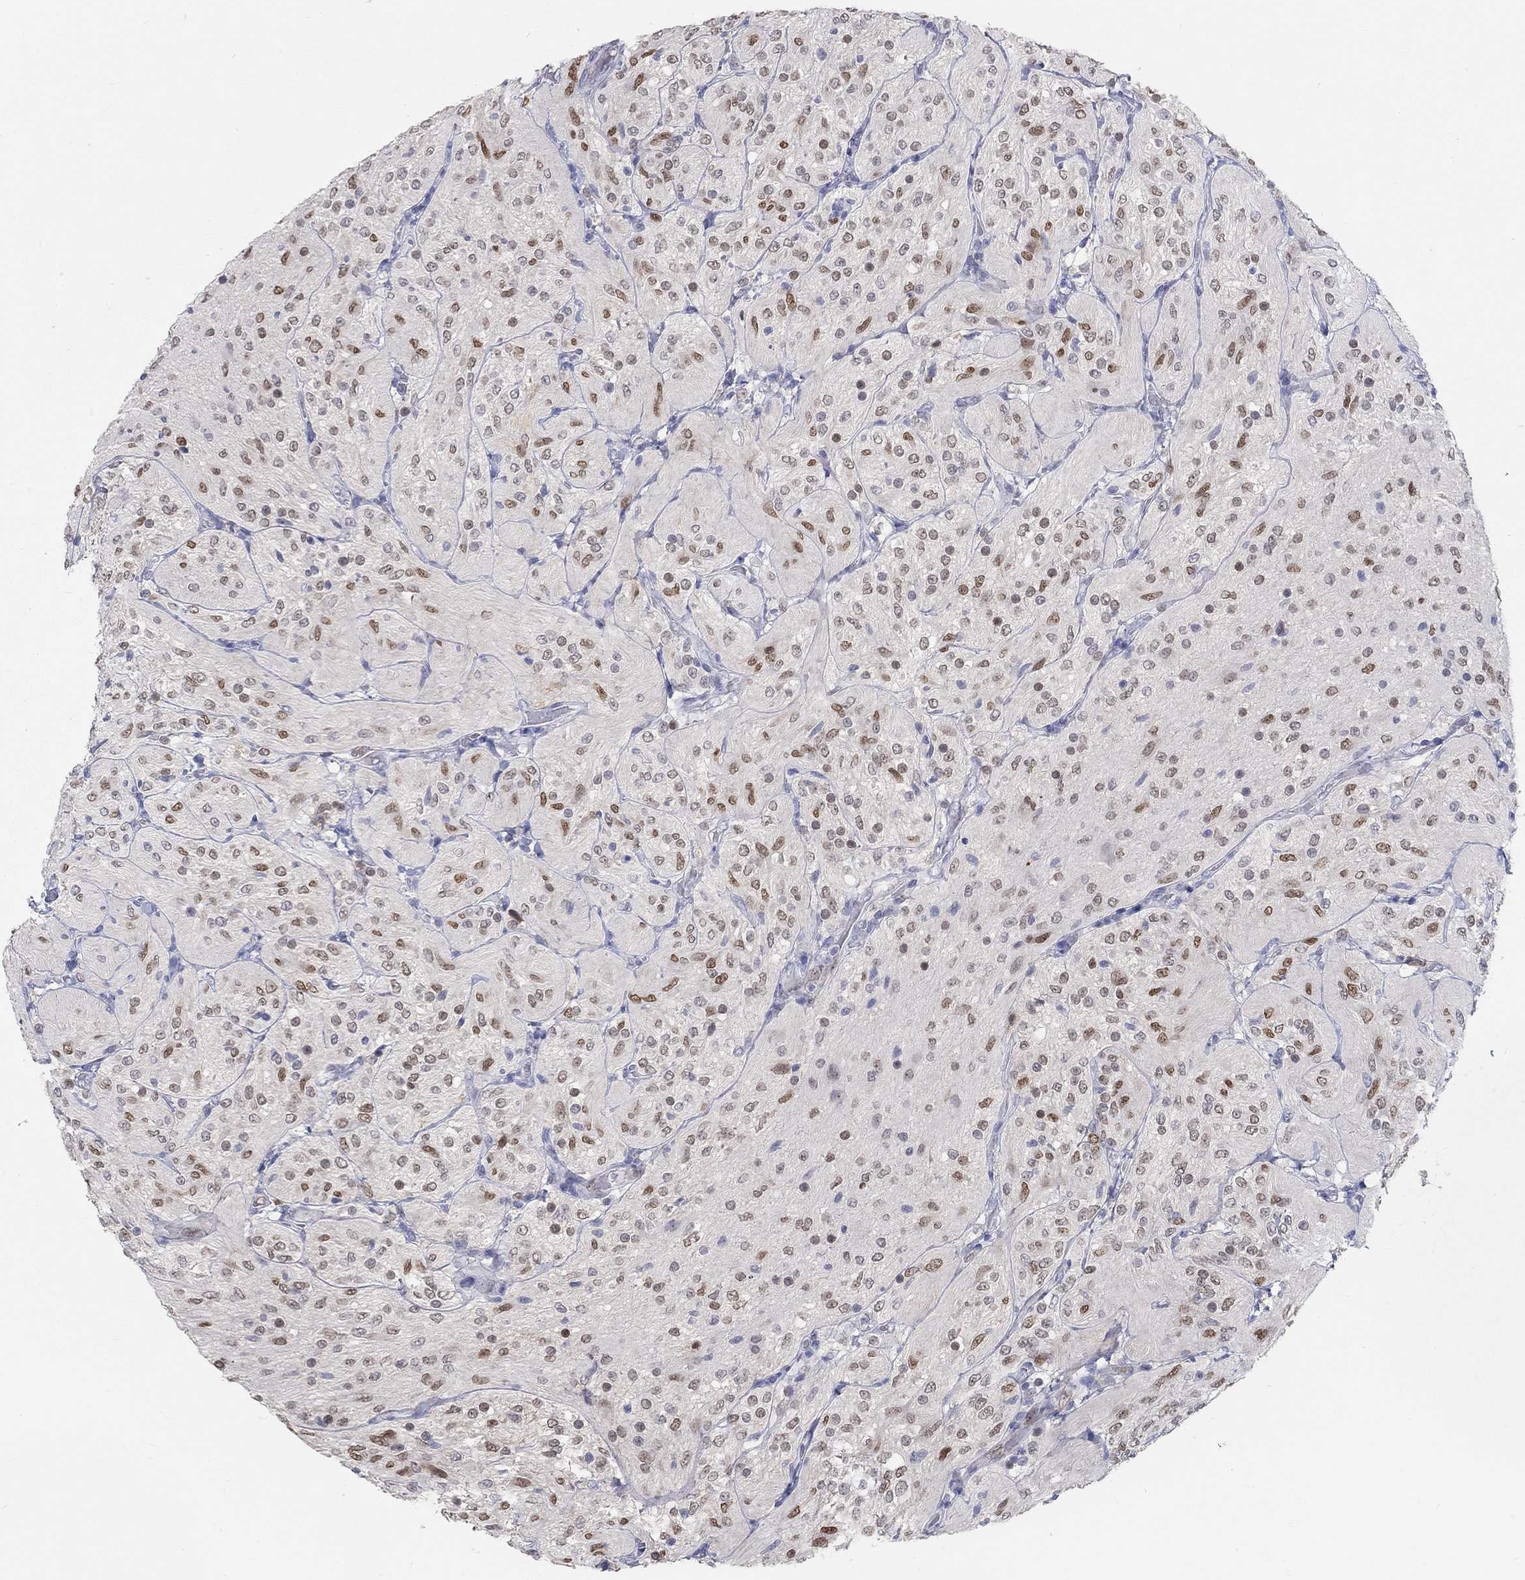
{"staining": {"intensity": "moderate", "quantity": "25%-75%", "location": "nuclear"}, "tissue": "glioma", "cell_type": "Tumor cells", "image_type": "cancer", "snomed": [{"axis": "morphology", "description": "Glioma, malignant, Low grade"}, {"axis": "topography", "description": "Brain"}], "caption": "IHC photomicrograph of human glioma stained for a protein (brown), which demonstrates medium levels of moderate nuclear staining in approximately 25%-75% of tumor cells.", "gene": "FGF2", "patient": {"sex": "male", "age": 3}}